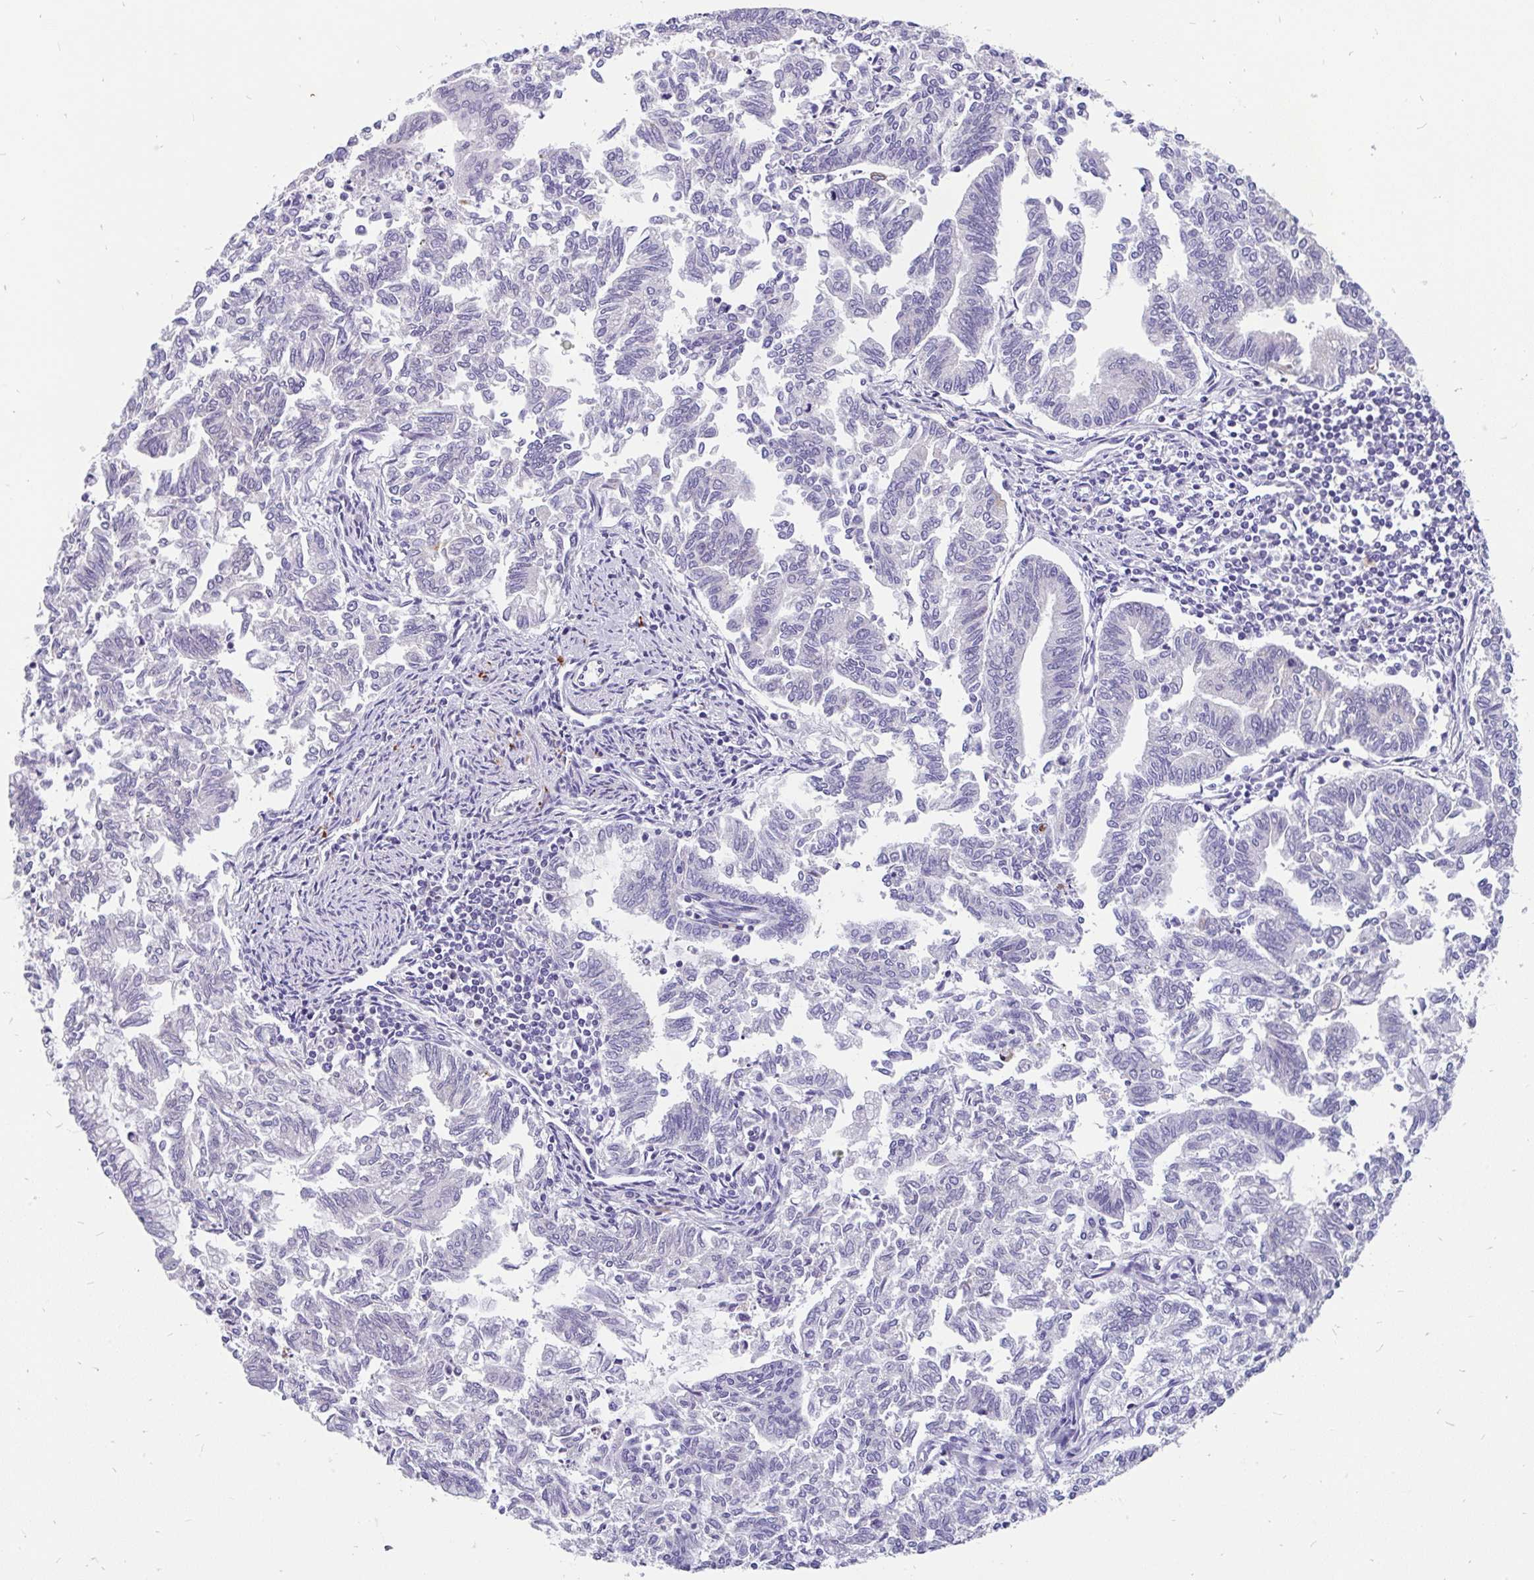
{"staining": {"intensity": "negative", "quantity": "none", "location": "none"}, "tissue": "endometrial cancer", "cell_type": "Tumor cells", "image_type": "cancer", "snomed": [{"axis": "morphology", "description": "Adenocarcinoma, NOS"}, {"axis": "topography", "description": "Endometrium"}], "caption": "The IHC micrograph has no significant expression in tumor cells of adenocarcinoma (endometrial) tissue. (DAB (3,3'-diaminobenzidine) immunohistochemistry visualized using brightfield microscopy, high magnification).", "gene": "KIAA2013", "patient": {"sex": "female", "age": 79}}